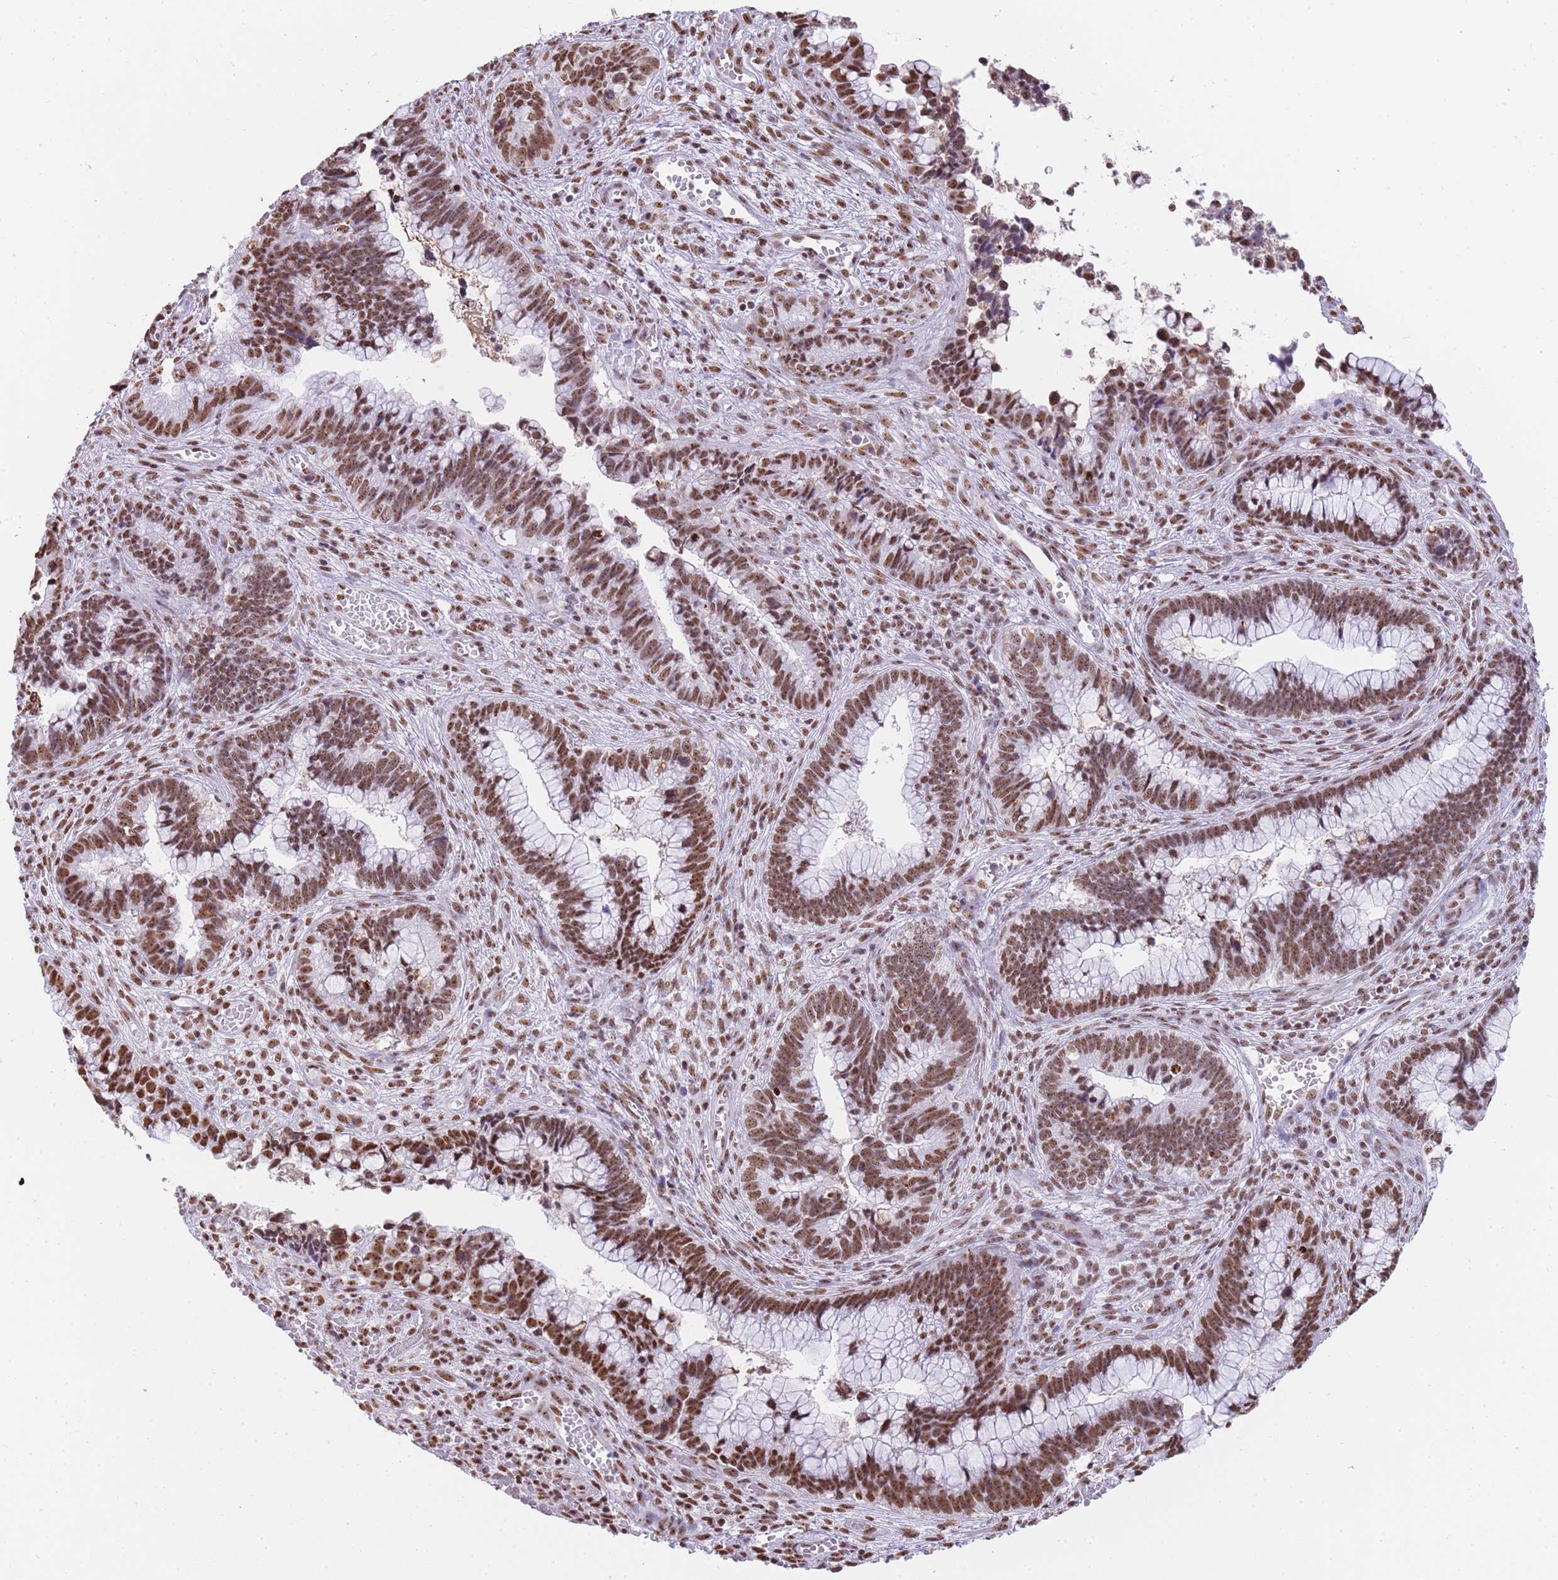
{"staining": {"intensity": "strong", "quantity": ">75%", "location": "nuclear"}, "tissue": "cervical cancer", "cell_type": "Tumor cells", "image_type": "cancer", "snomed": [{"axis": "morphology", "description": "Adenocarcinoma, NOS"}, {"axis": "topography", "description": "Cervix"}], "caption": "Immunohistochemistry (IHC) image of human cervical adenocarcinoma stained for a protein (brown), which reveals high levels of strong nuclear expression in approximately >75% of tumor cells.", "gene": "EVC2", "patient": {"sex": "female", "age": 44}}